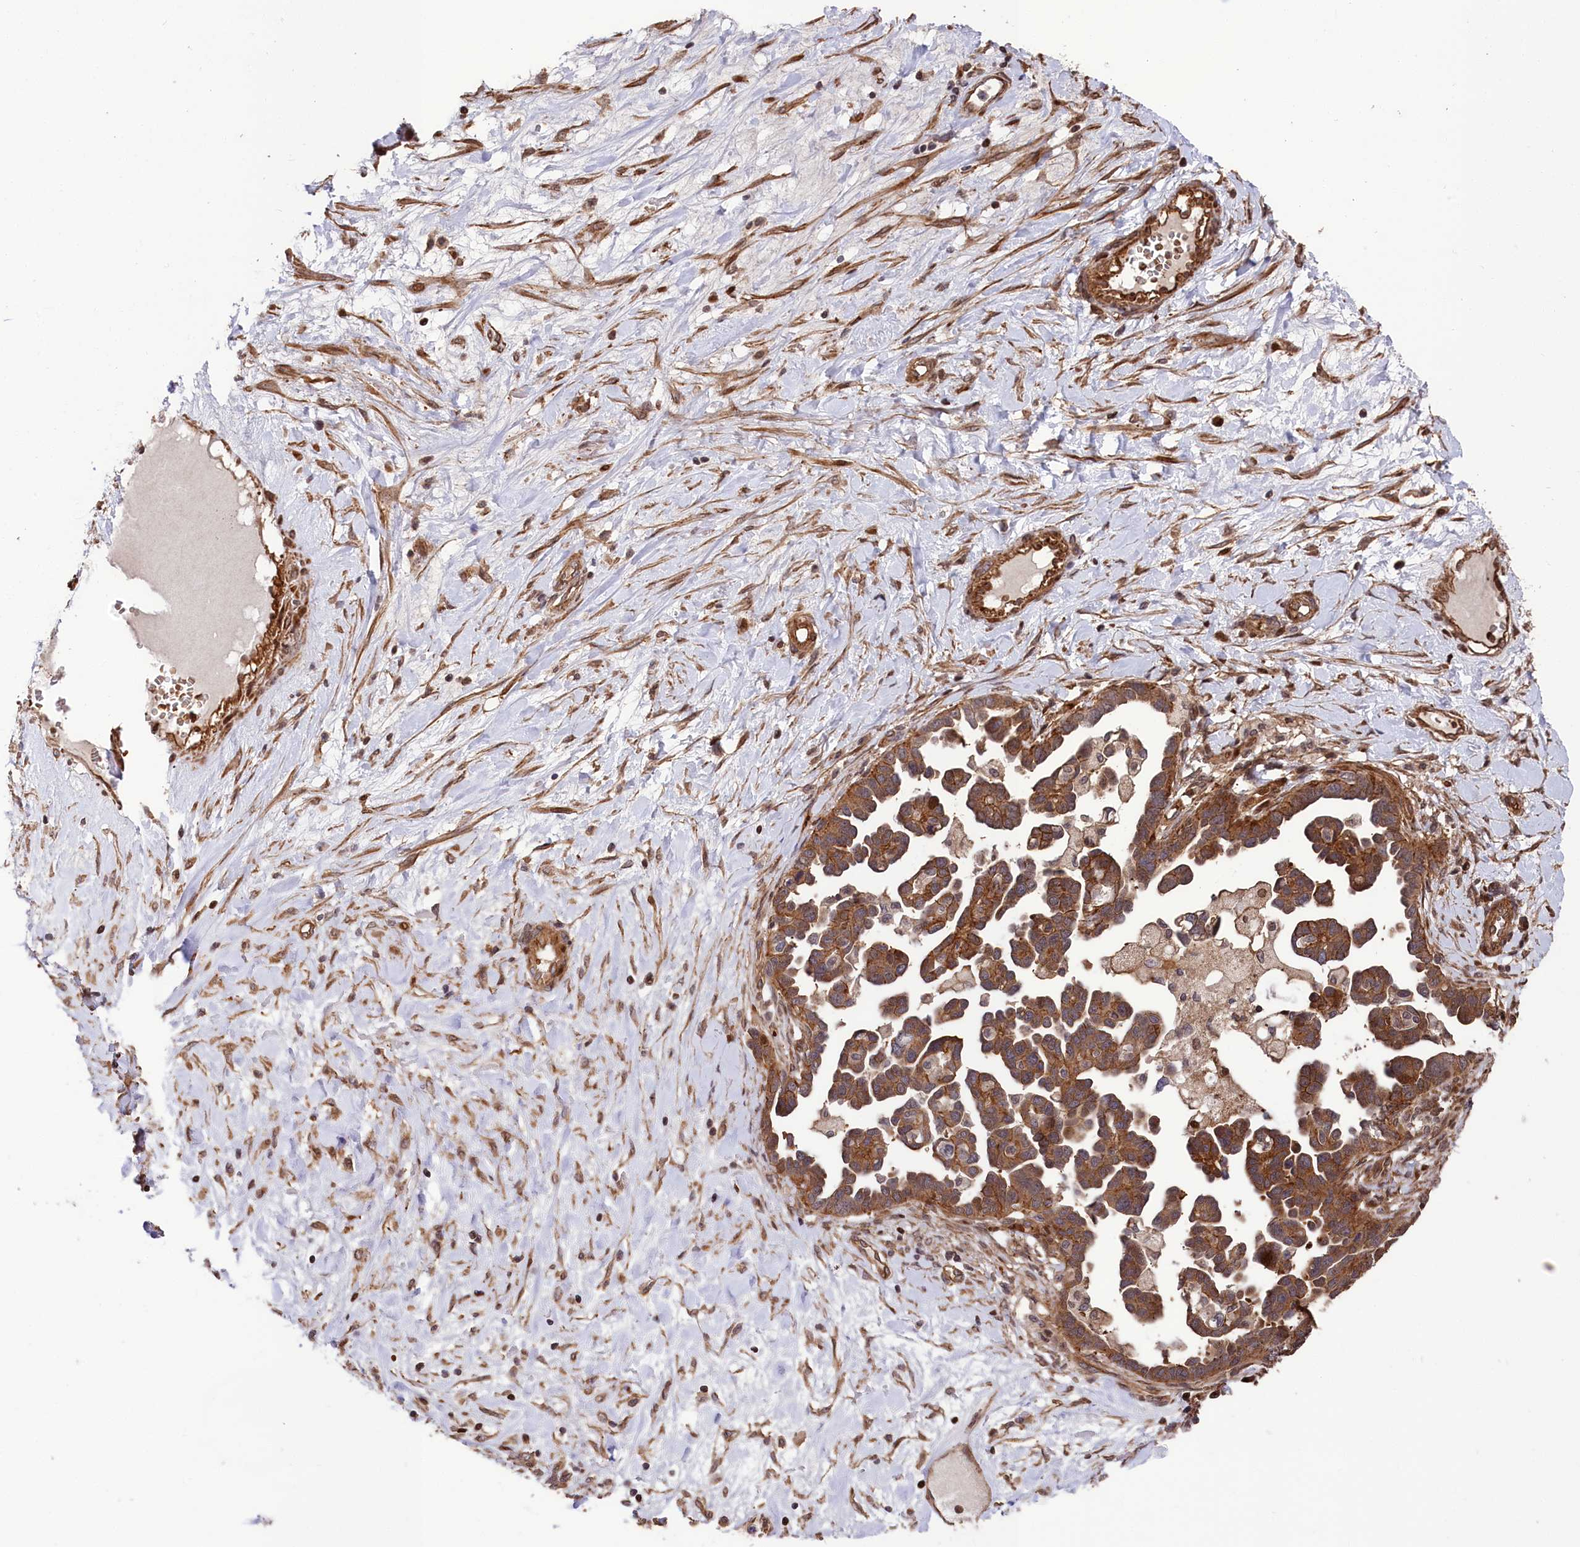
{"staining": {"intensity": "moderate", "quantity": ">75%", "location": "cytoplasmic/membranous"}, "tissue": "ovarian cancer", "cell_type": "Tumor cells", "image_type": "cancer", "snomed": [{"axis": "morphology", "description": "Cystadenocarcinoma, serous, NOS"}, {"axis": "topography", "description": "Ovary"}], "caption": "Immunohistochemical staining of human ovarian cancer demonstrates medium levels of moderate cytoplasmic/membranous staining in approximately >75% of tumor cells.", "gene": "TNKS1BP1", "patient": {"sex": "female", "age": 54}}